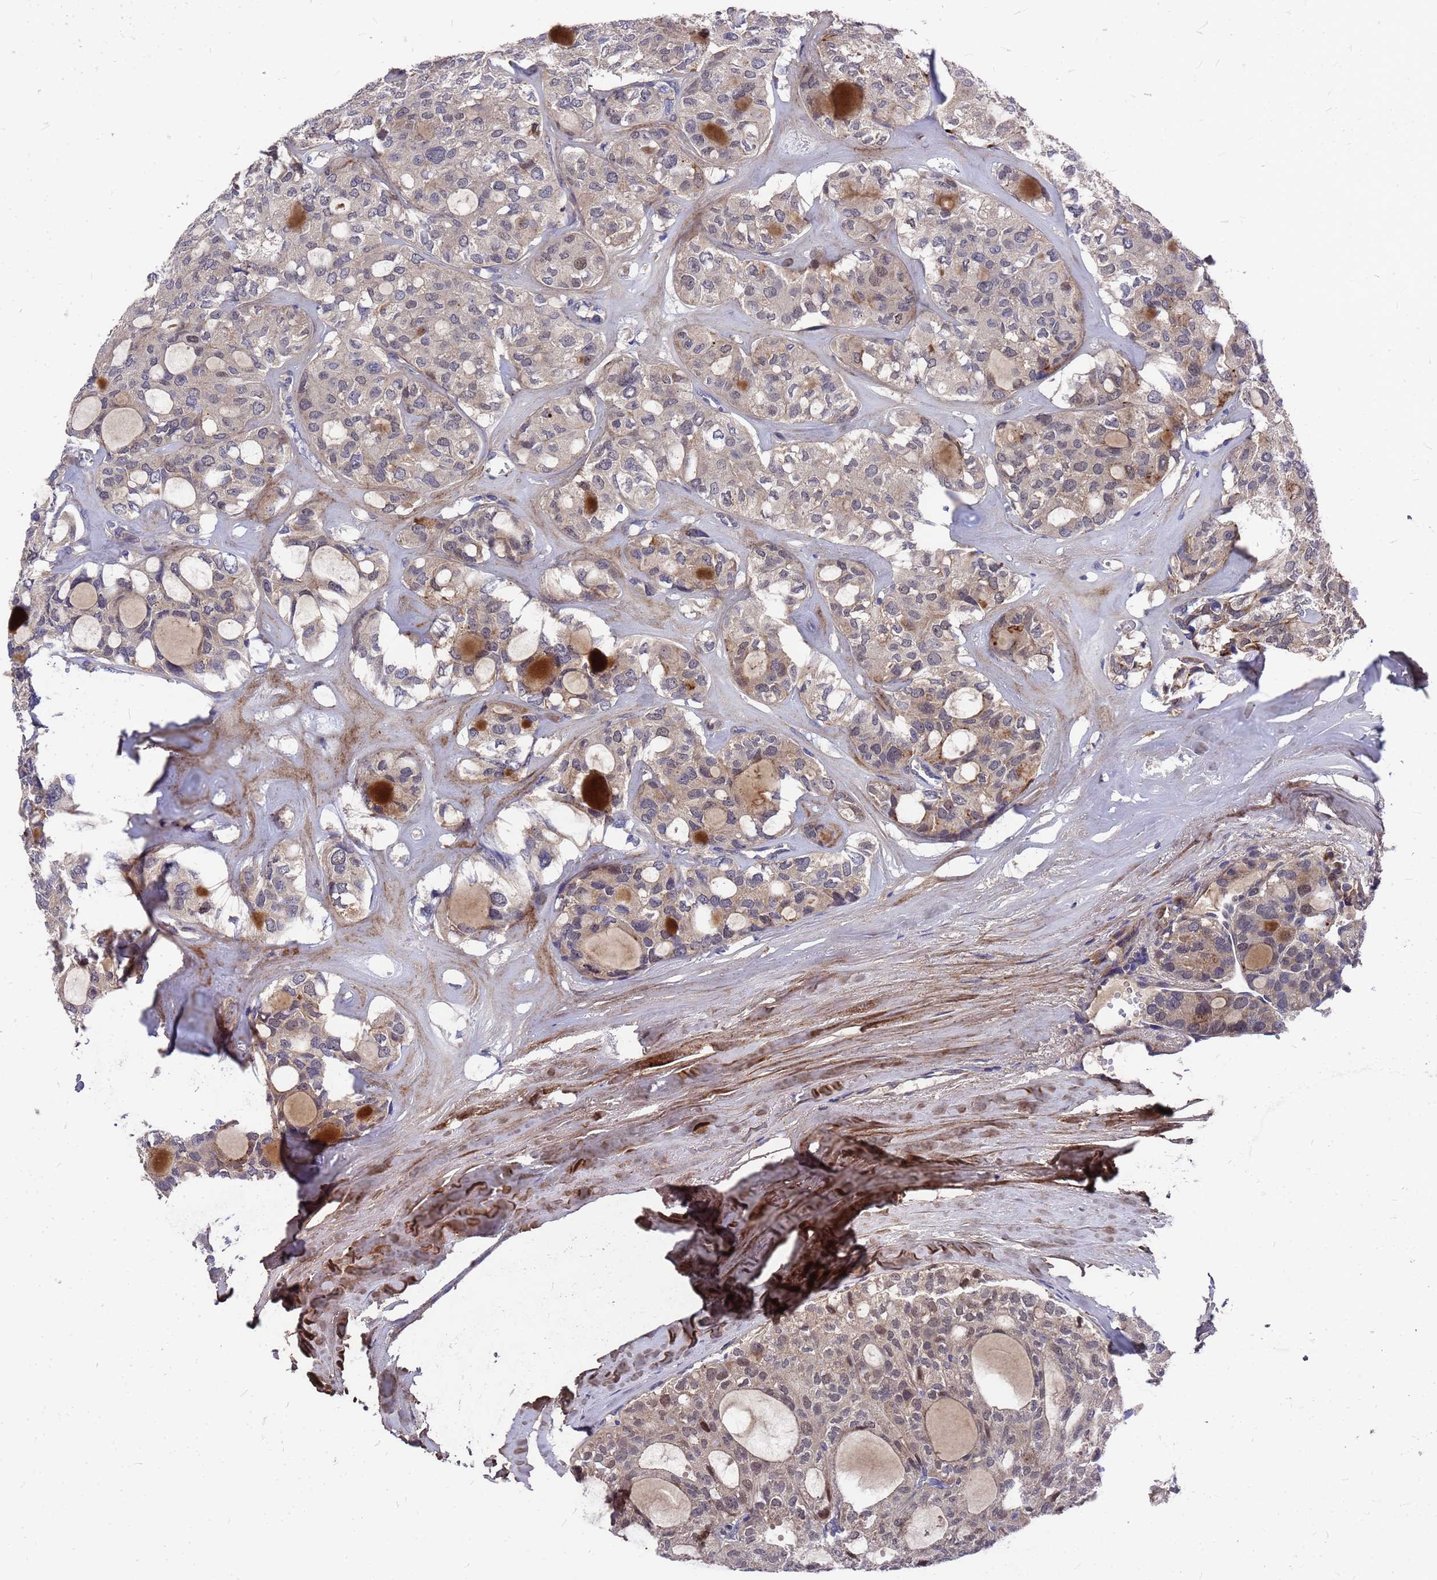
{"staining": {"intensity": "weak", "quantity": "<25%", "location": "cytoplasmic/membranous"}, "tissue": "thyroid cancer", "cell_type": "Tumor cells", "image_type": "cancer", "snomed": [{"axis": "morphology", "description": "Follicular adenoma carcinoma, NOS"}, {"axis": "topography", "description": "Thyroid gland"}], "caption": "Immunohistochemistry photomicrograph of human follicular adenoma carcinoma (thyroid) stained for a protein (brown), which demonstrates no staining in tumor cells. Nuclei are stained in blue.", "gene": "ZNF717", "patient": {"sex": "male", "age": 75}}